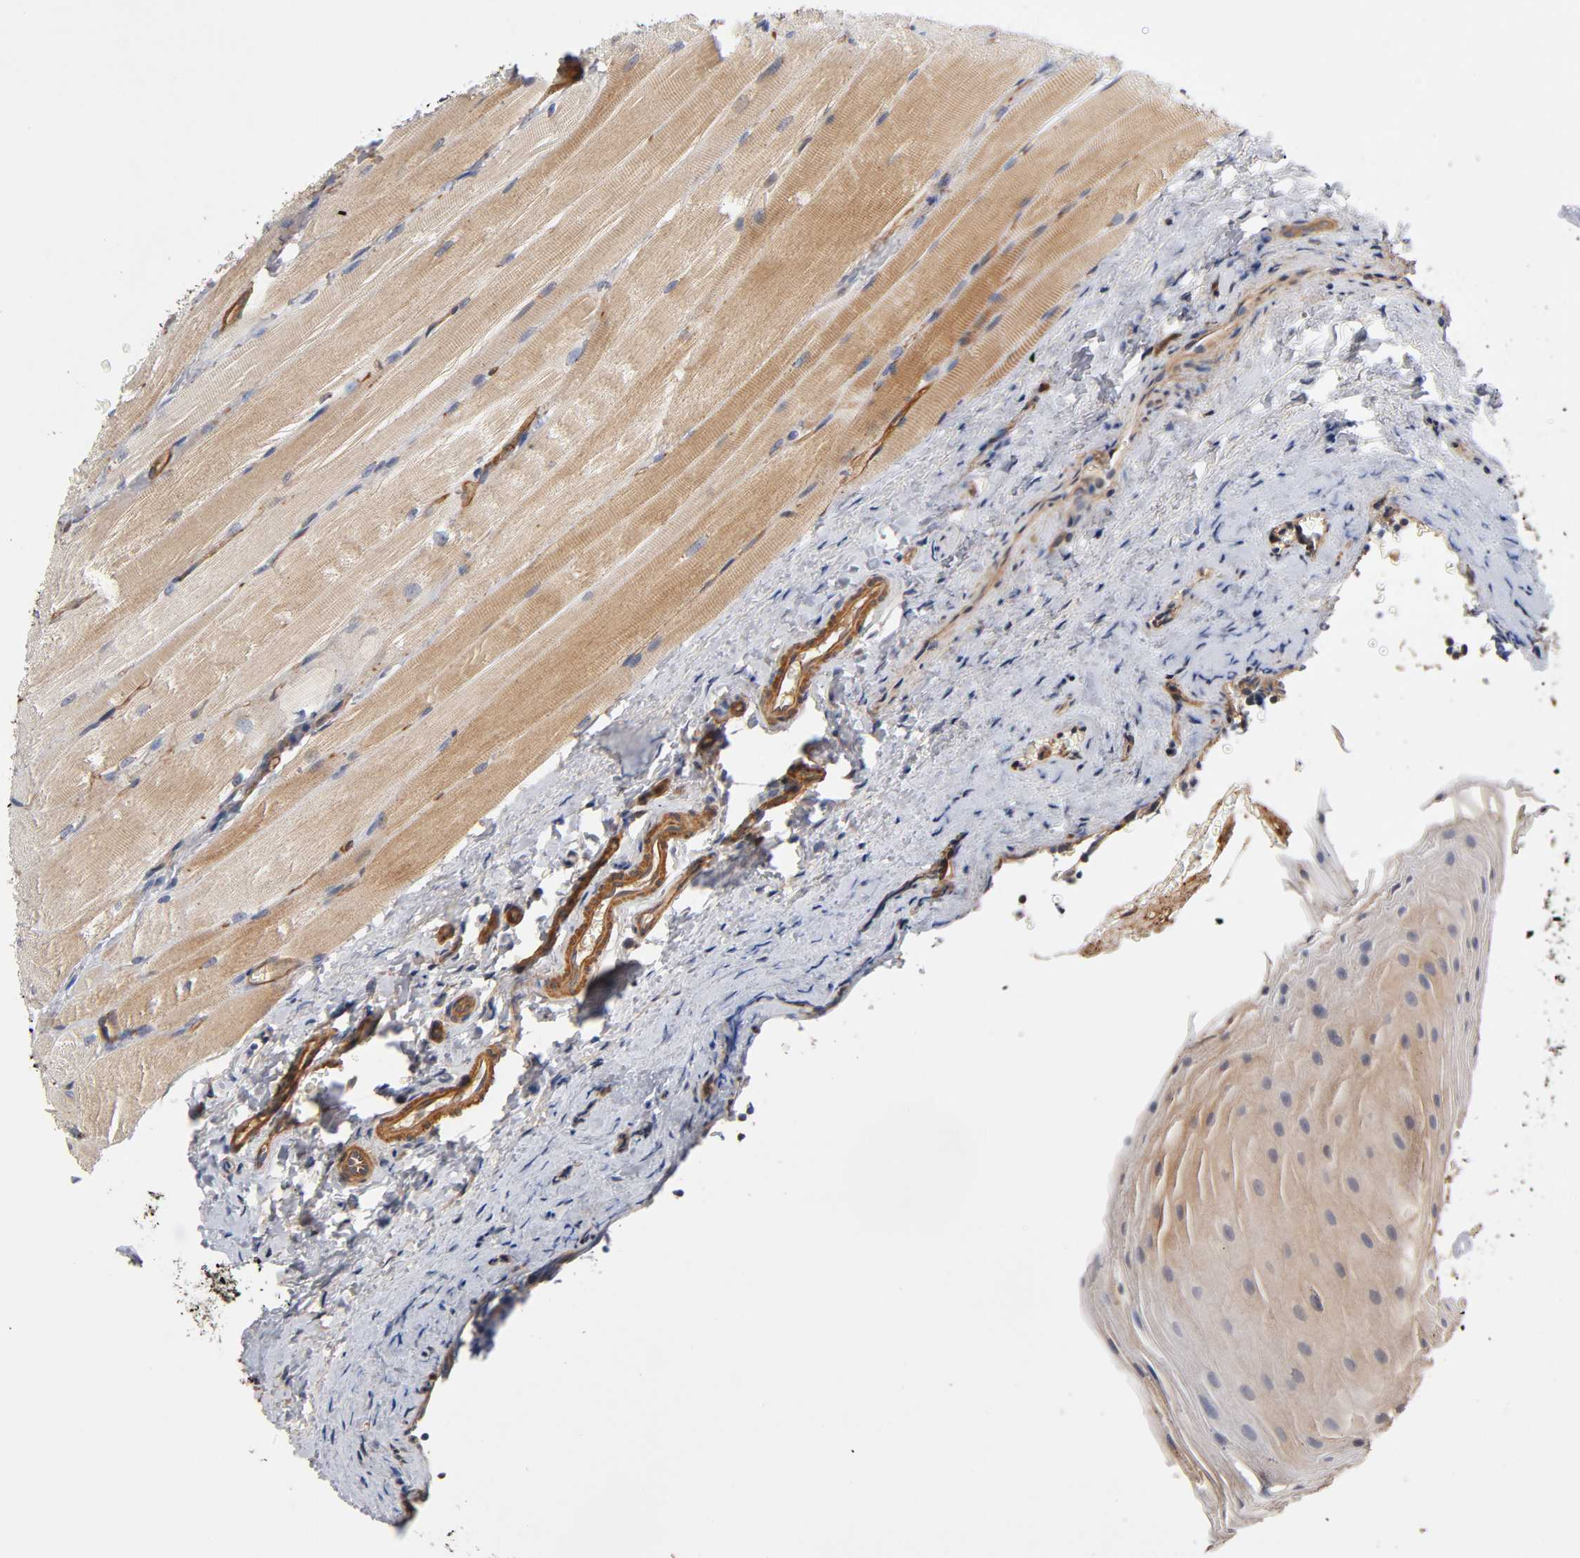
{"staining": {"intensity": "moderate", "quantity": "25%-75%", "location": "cytoplasmic/membranous"}, "tissue": "oral mucosa", "cell_type": "Squamous epithelial cells", "image_type": "normal", "snomed": [{"axis": "morphology", "description": "Normal tissue, NOS"}, {"axis": "topography", "description": "Oral tissue"}], "caption": "IHC photomicrograph of normal oral mucosa: human oral mucosa stained using immunohistochemistry (IHC) displays medium levels of moderate protein expression localized specifically in the cytoplasmic/membranous of squamous epithelial cells, appearing as a cytoplasmic/membranous brown color.", "gene": "LAMTOR2", "patient": {"sex": "male", "age": 20}}